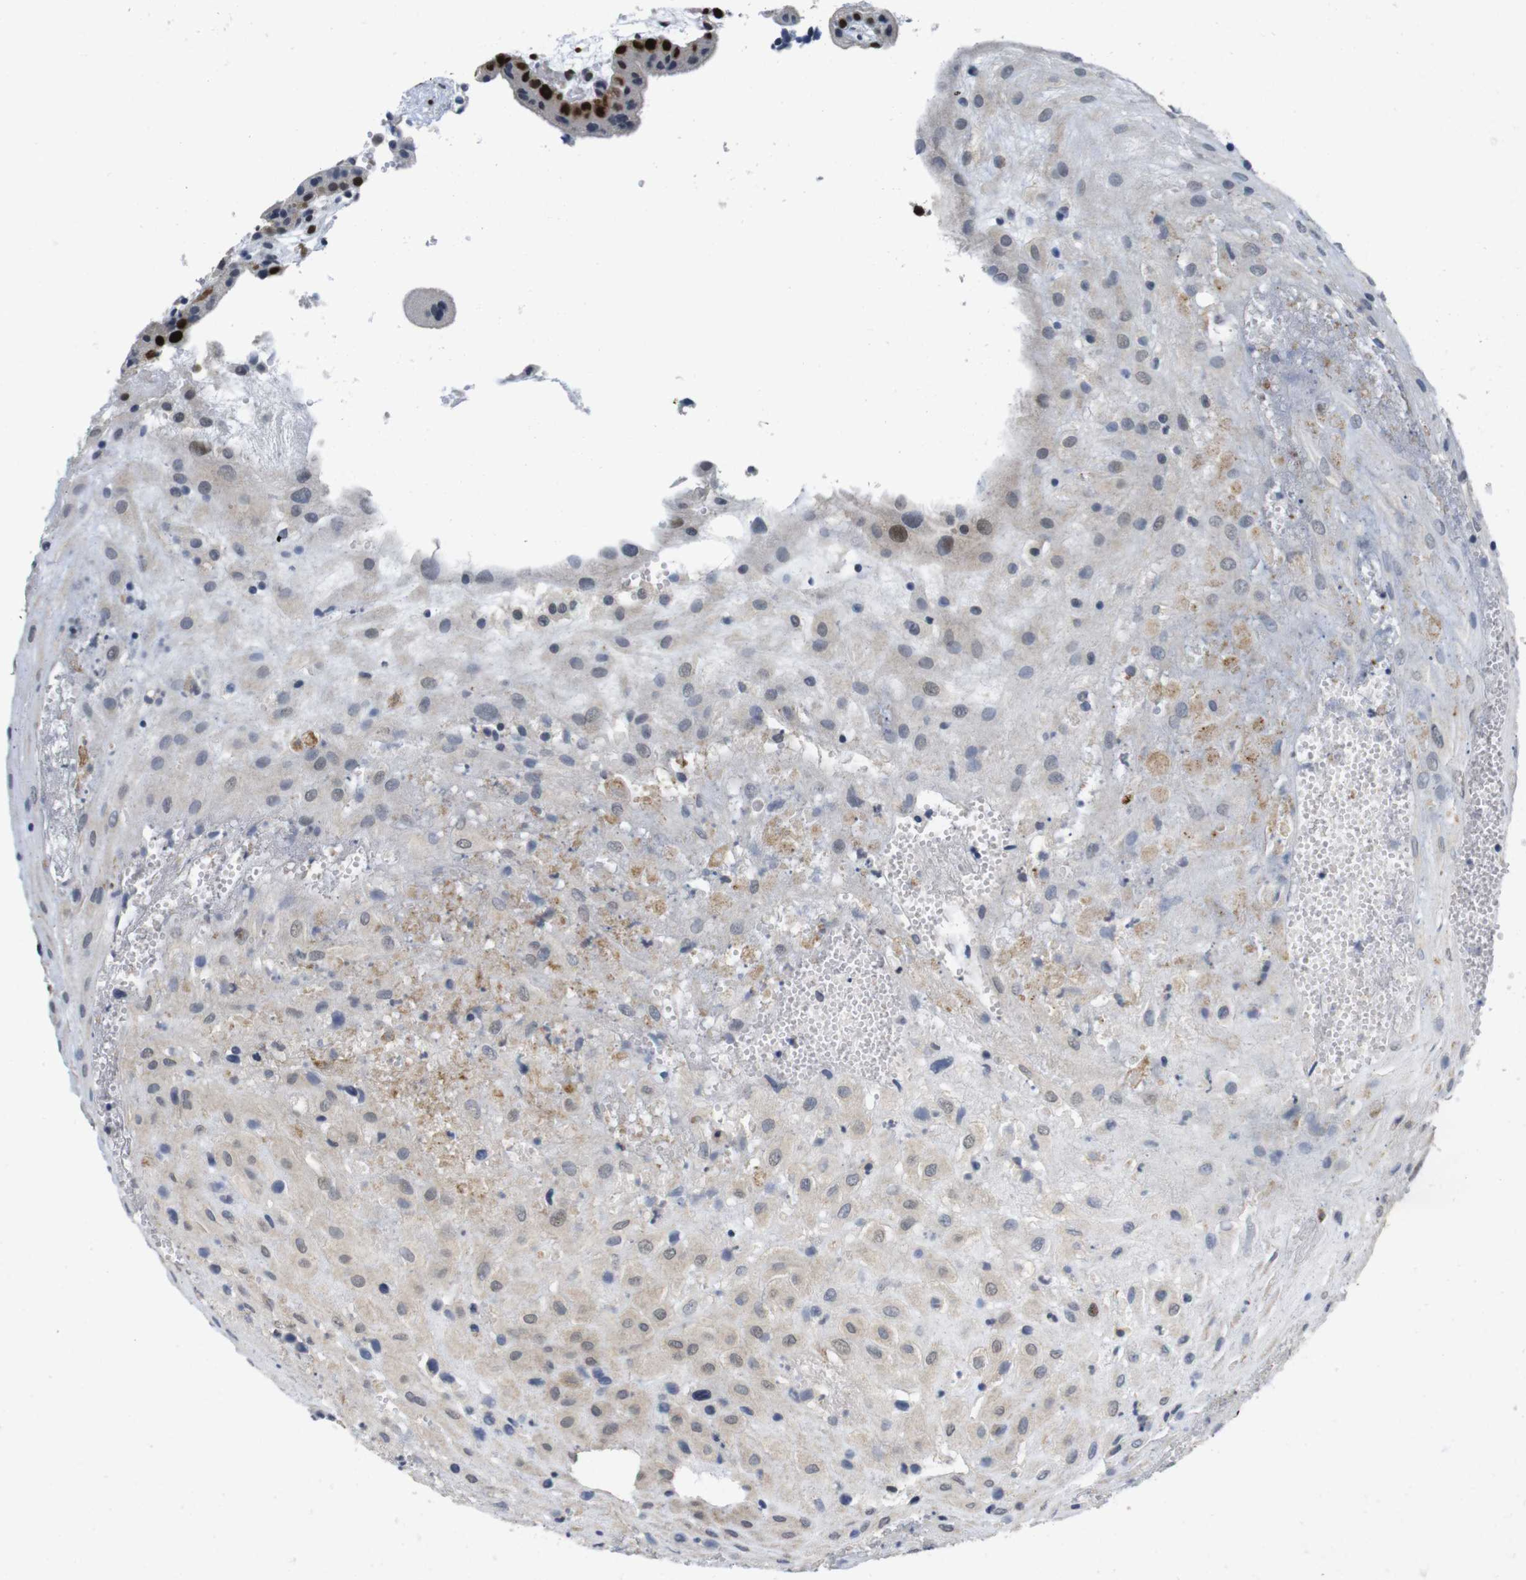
{"staining": {"intensity": "weak", "quantity": "25%-75%", "location": "cytoplasmic/membranous,nuclear"}, "tissue": "placenta", "cell_type": "Decidual cells", "image_type": "normal", "snomed": [{"axis": "morphology", "description": "Normal tissue, NOS"}, {"axis": "topography", "description": "Placenta"}], "caption": "Normal placenta was stained to show a protein in brown. There is low levels of weak cytoplasmic/membranous,nuclear expression in approximately 25%-75% of decidual cells. The staining is performed using DAB brown chromogen to label protein expression. The nuclei are counter-stained blue using hematoxylin.", "gene": "SKP2", "patient": {"sex": "female", "age": 18}}